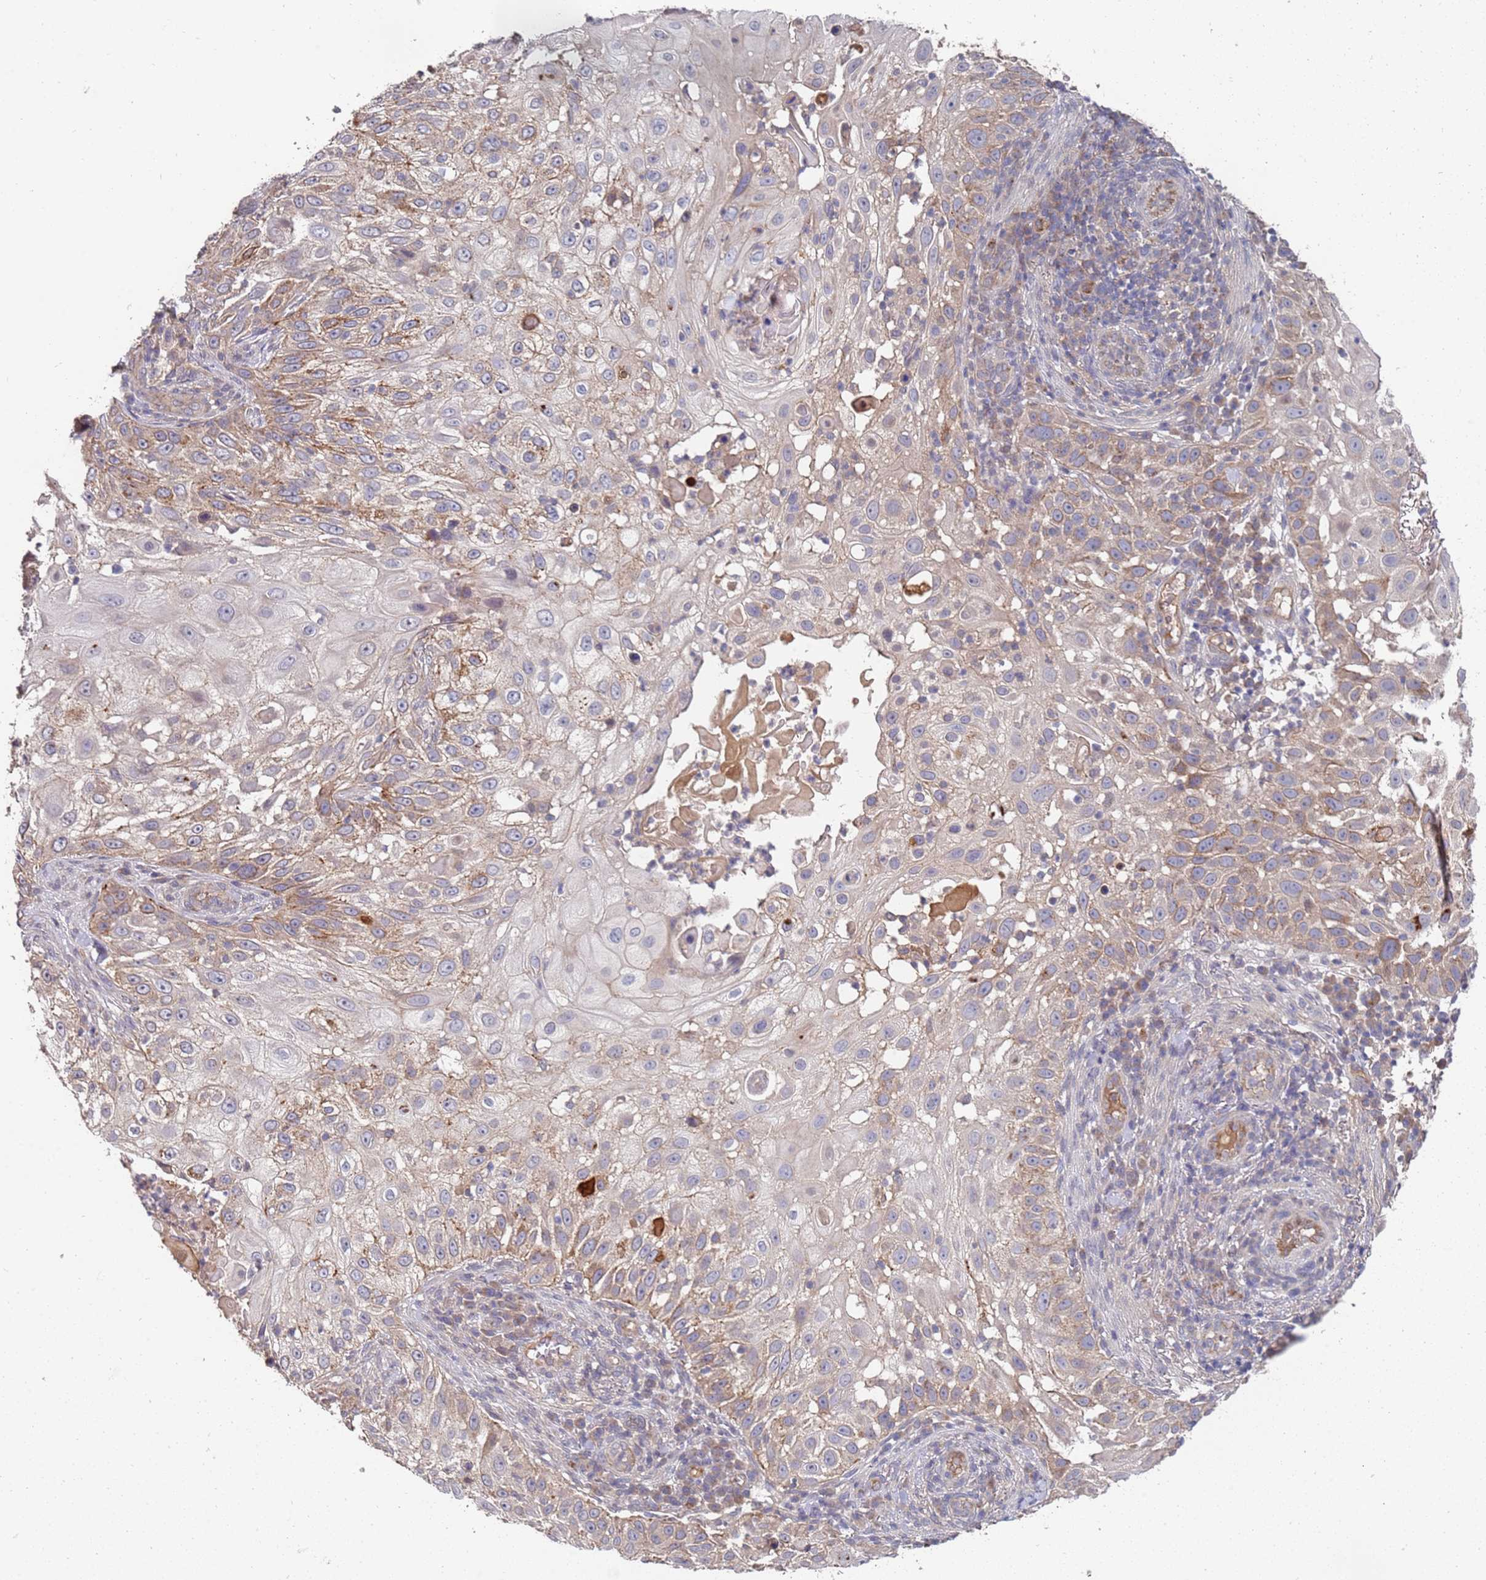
{"staining": {"intensity": "weak", "quantity": "25%-75%", "location": "cytoplasmic/membranous"}, "tissue": "skin cancer", "cell_type": "Tumor cells", "image_type": "cancer", "snomed": [{"axis": "morphology", "description": "Squamous cell carcinoma, NOS"}, {"axis": "topography", "description": "Skin"}], "caption": "IHC histopathology image of human skin cancer (squamous cell carcinoma) stained for a protein (brown), which exhibits low levels of weak cytoplasmic/membranous staining in about 25%-75% of tumor cells.", "gene": "ABCB6", "patient": {"sex": "female", "age": 44}}